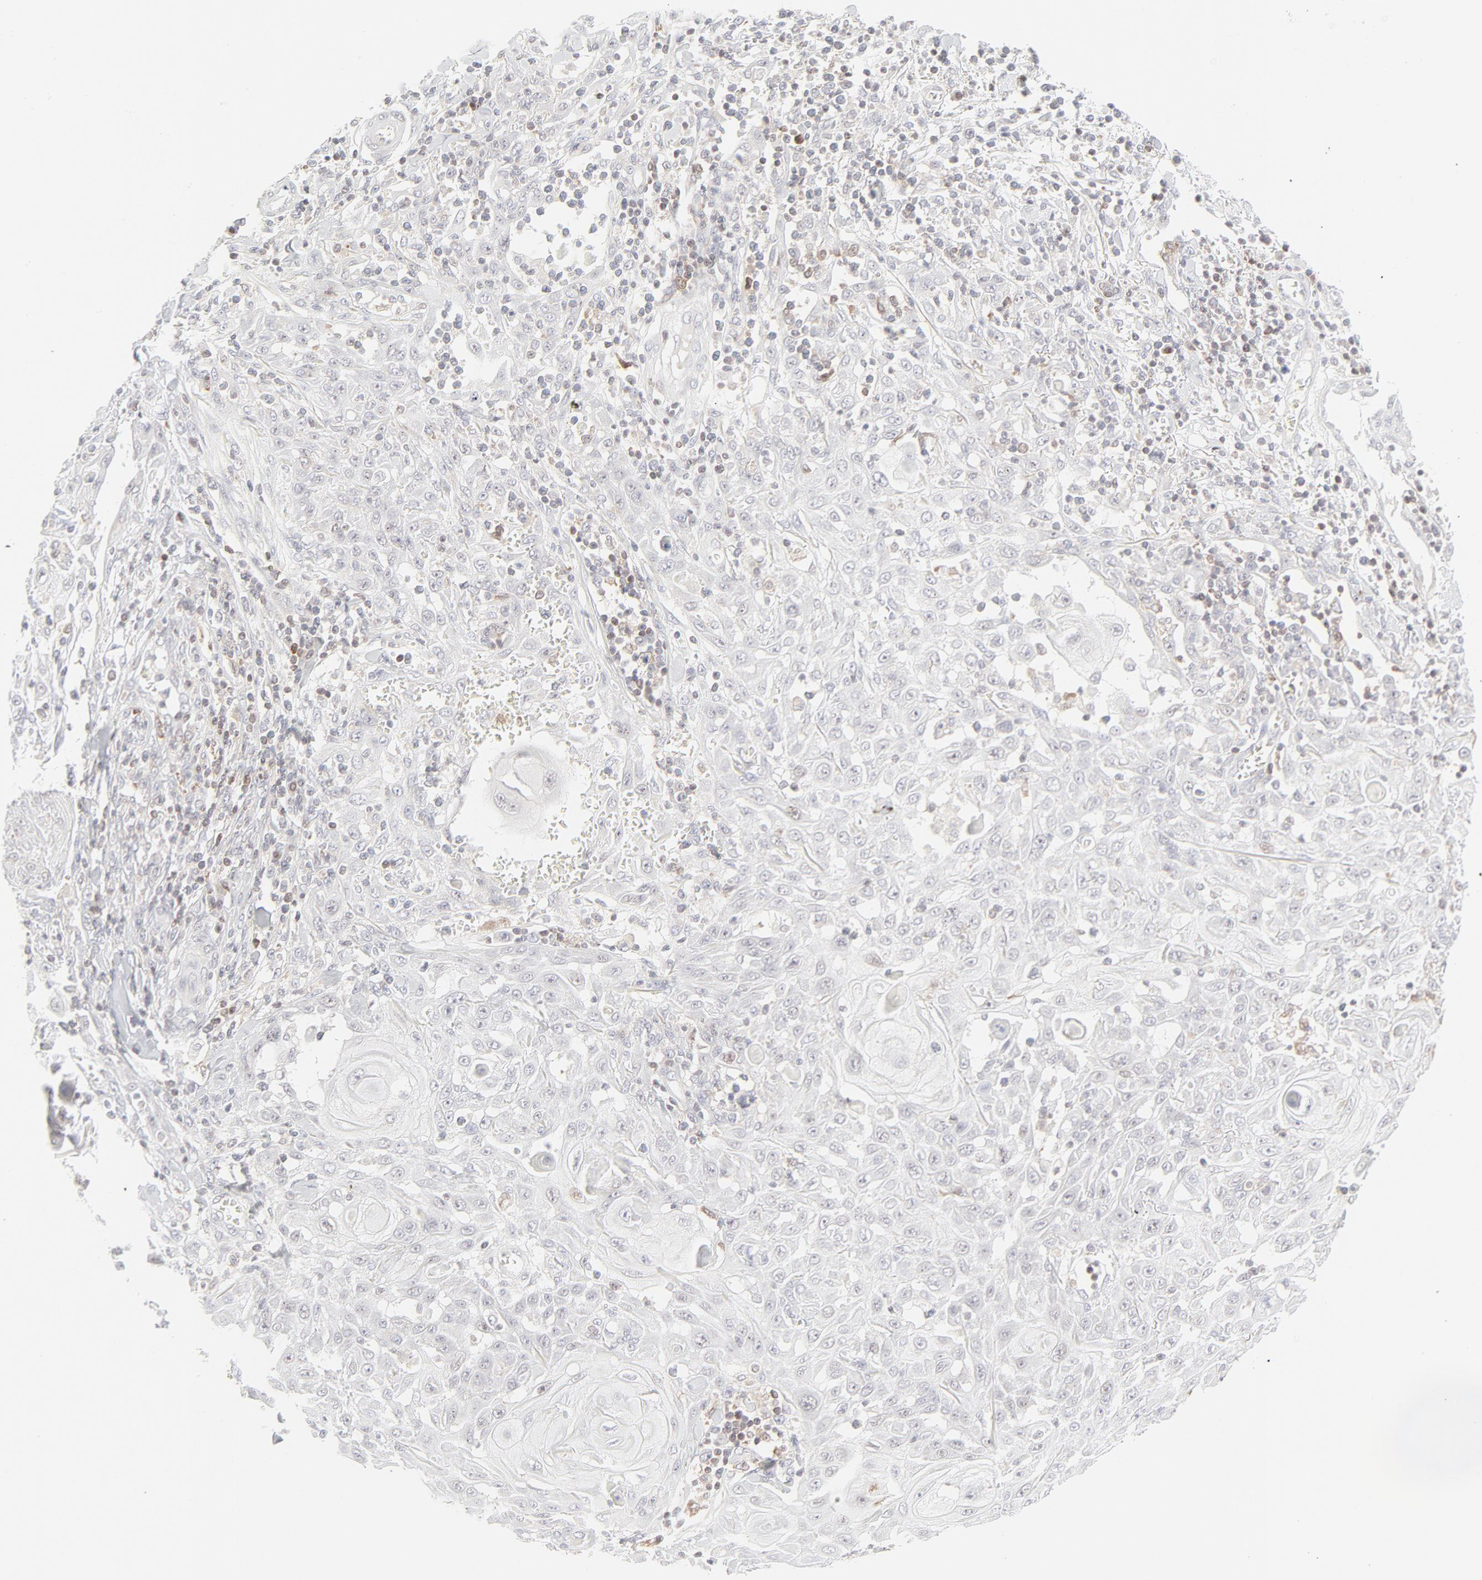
{"staining": {"intensity": "negative", "quantity": "none", "location": "none"}, "tissue": "skin cancer", "cell_type": "Tumor cells", "image_type": "cancer", "snomed": [{"axis": "morphology", "description": "Squamous cell carcinoma, NOS"}, {"axis": "topography", "description": "Skin"}], "caption": "This image is of skin squamous cell carcinoma stained with immunohistochemistry (IHC) to label a protein in brown with the nuclei are counter-stained blue. There is no expression in tumor cells.", "gene": "PRKCB", "patient": {"sex": "male", "age": 24}}